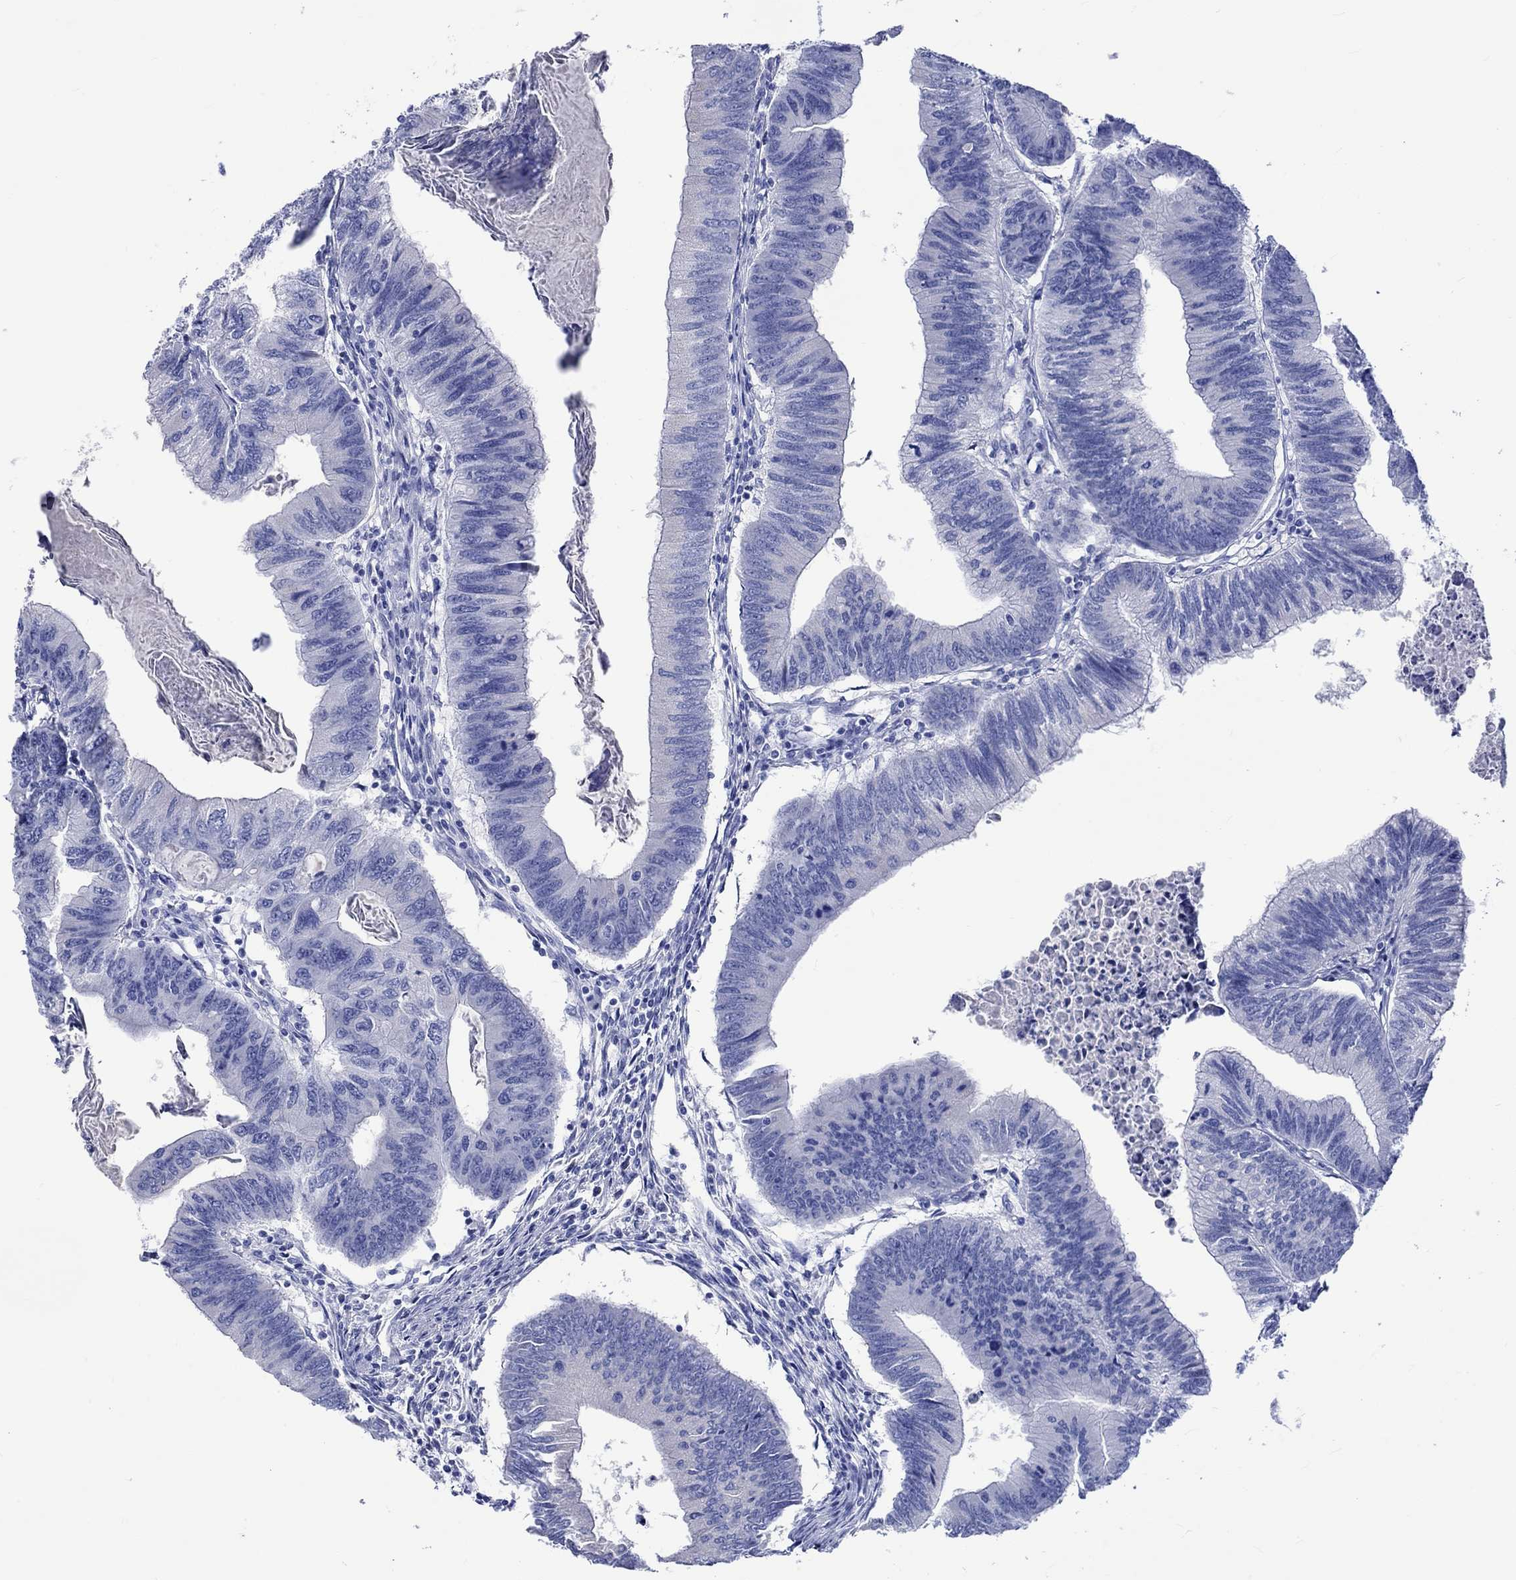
{"staining": {"intensity": "negative", "quantity": "none", "location": "none"}, "tissue": "colorectal cancer", "cell_type": "Tumor cells", "image_type": "cancer", "snomed": [{"axis": "morphology", "description": "Adenocarcinoma, NOS"}, {"axis": "topography", "description": "Colon"}], "caption": "A high-resolution image shows immunohistochemistry (IHC) staining of colorectal cancer (adenocarcinoma), which shows no significant expression in tumor cells. Nuclei are stained in blue.", "gene": "HARBI1", "patient": {"sex": "male", "age": 53}}